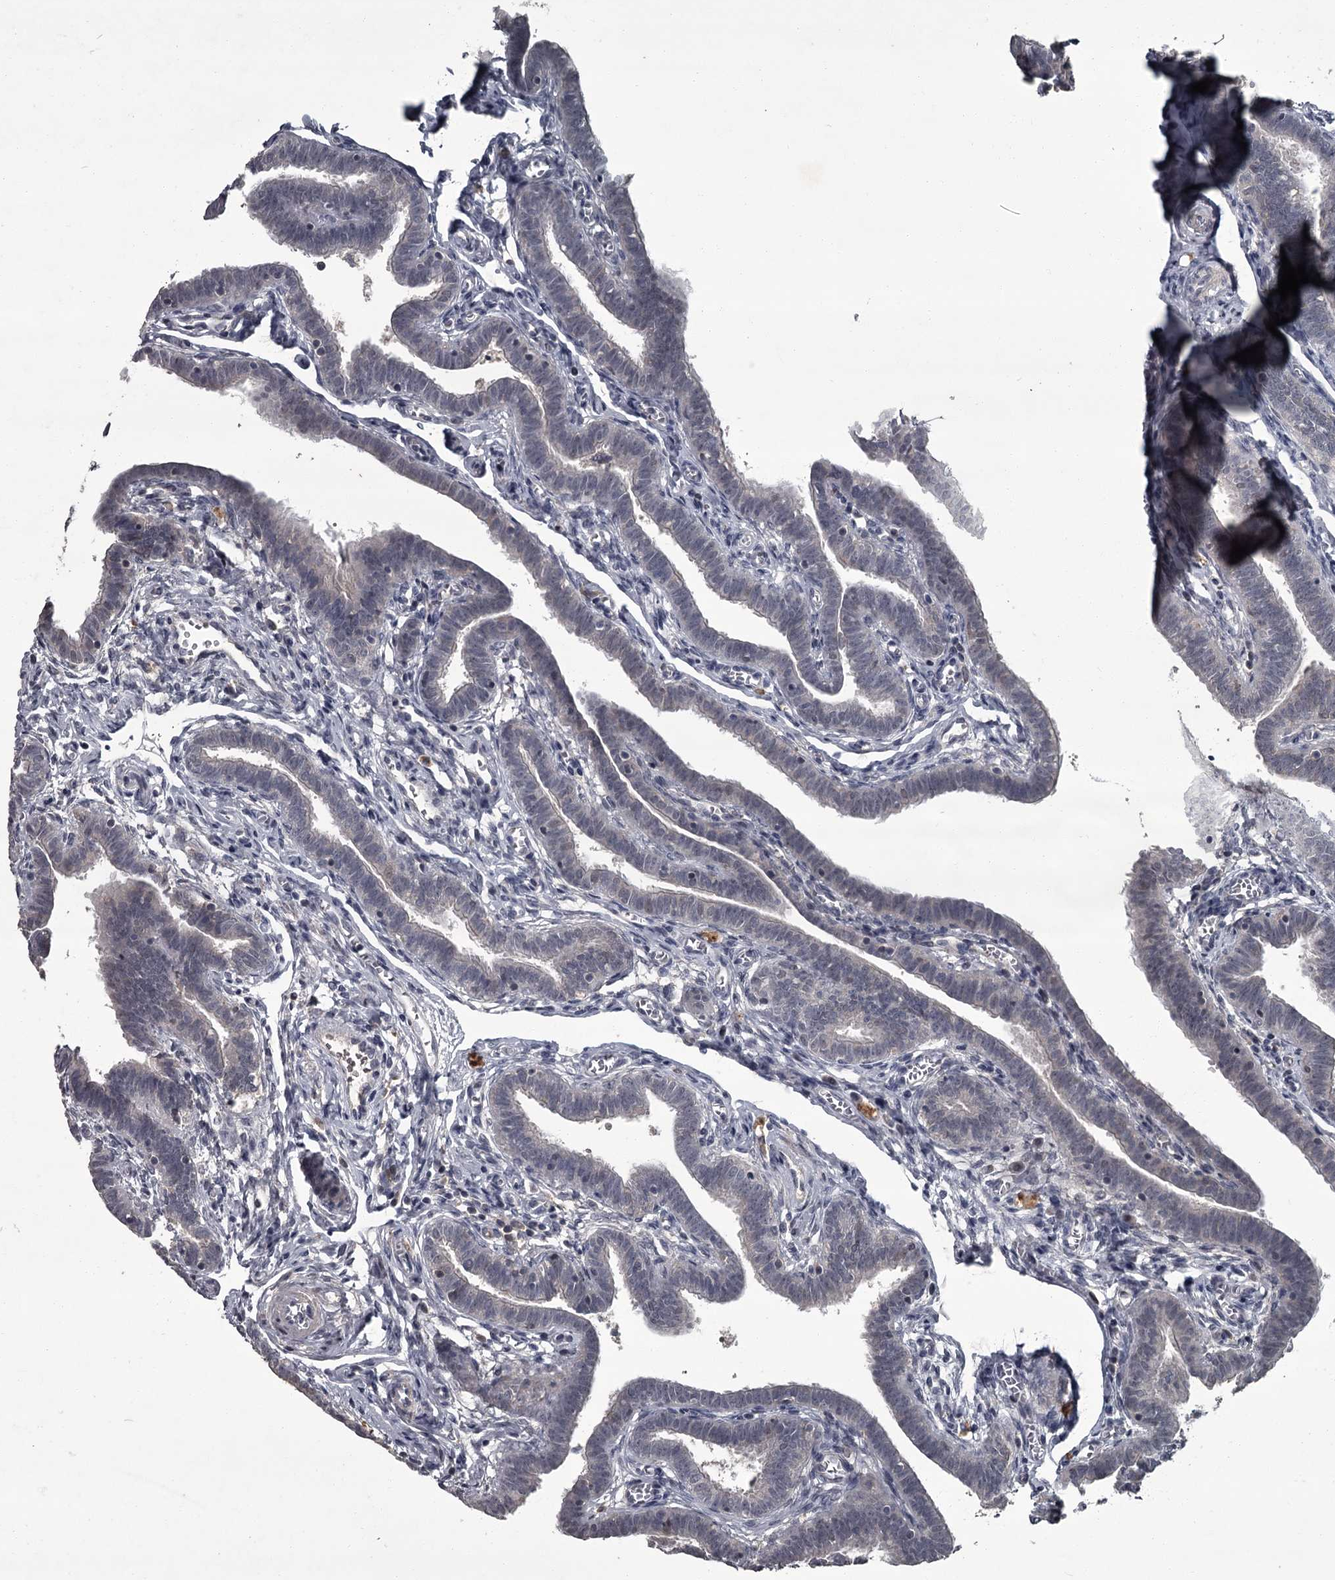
{"staining": {"intensity": "negative", "quantity": "none", "location": "none"}, "tissue": "fallopian tube", "cell_type": "Glandular cells", "image_type": "normal", "snomed": [{"axis": "morphology", "description": "Normal tissue, NOS"}, {"axis": "topography", "description": "Fallopian tube"}], "caption": "Protein analysis of normal fallopian tube exhibits no significant staining in glandular cells. Nuclei are stained in blue.", "gene": "FLVCR2", "patient": {"sex": "female", "age": 36}}